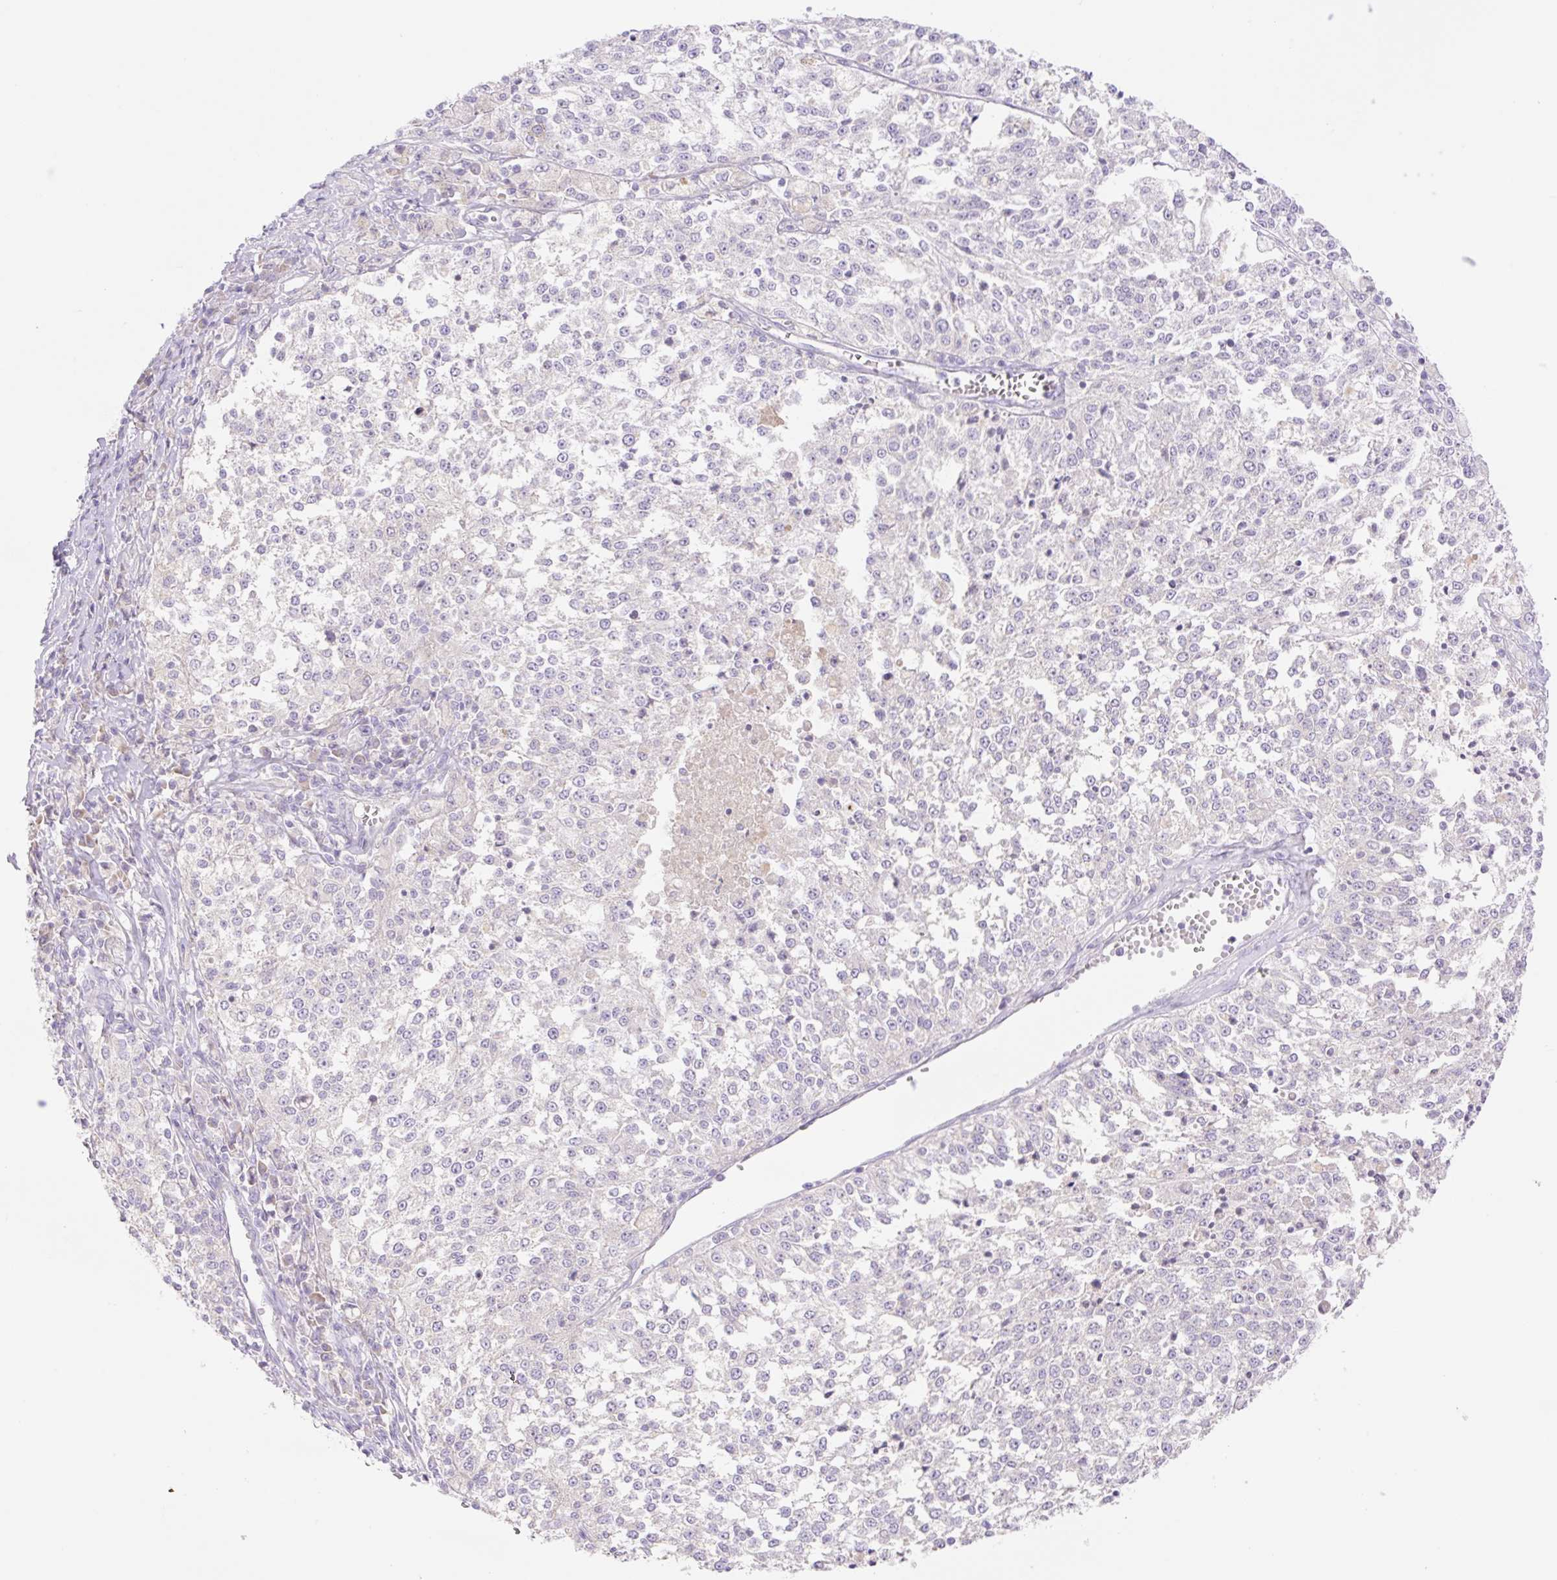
{"staining": {"intensity": "negative", "quantity": "none", "location": "none"}, "tissue": "melanoma", "cell_type": "Tumor cells", "image_type": "cancer", "snomed": [{"axis": "morphology", "description": "Malignant melanoma, NOS"}, {"axis": "topography", "description": "Skin"}], "caption": "This is a micrograph of immunohistochemistry staining of malignant melanoma, which shows no staining in tumor cells.", "gene": "DENND5A", "patient": {"sex": "female", "age": 64}}